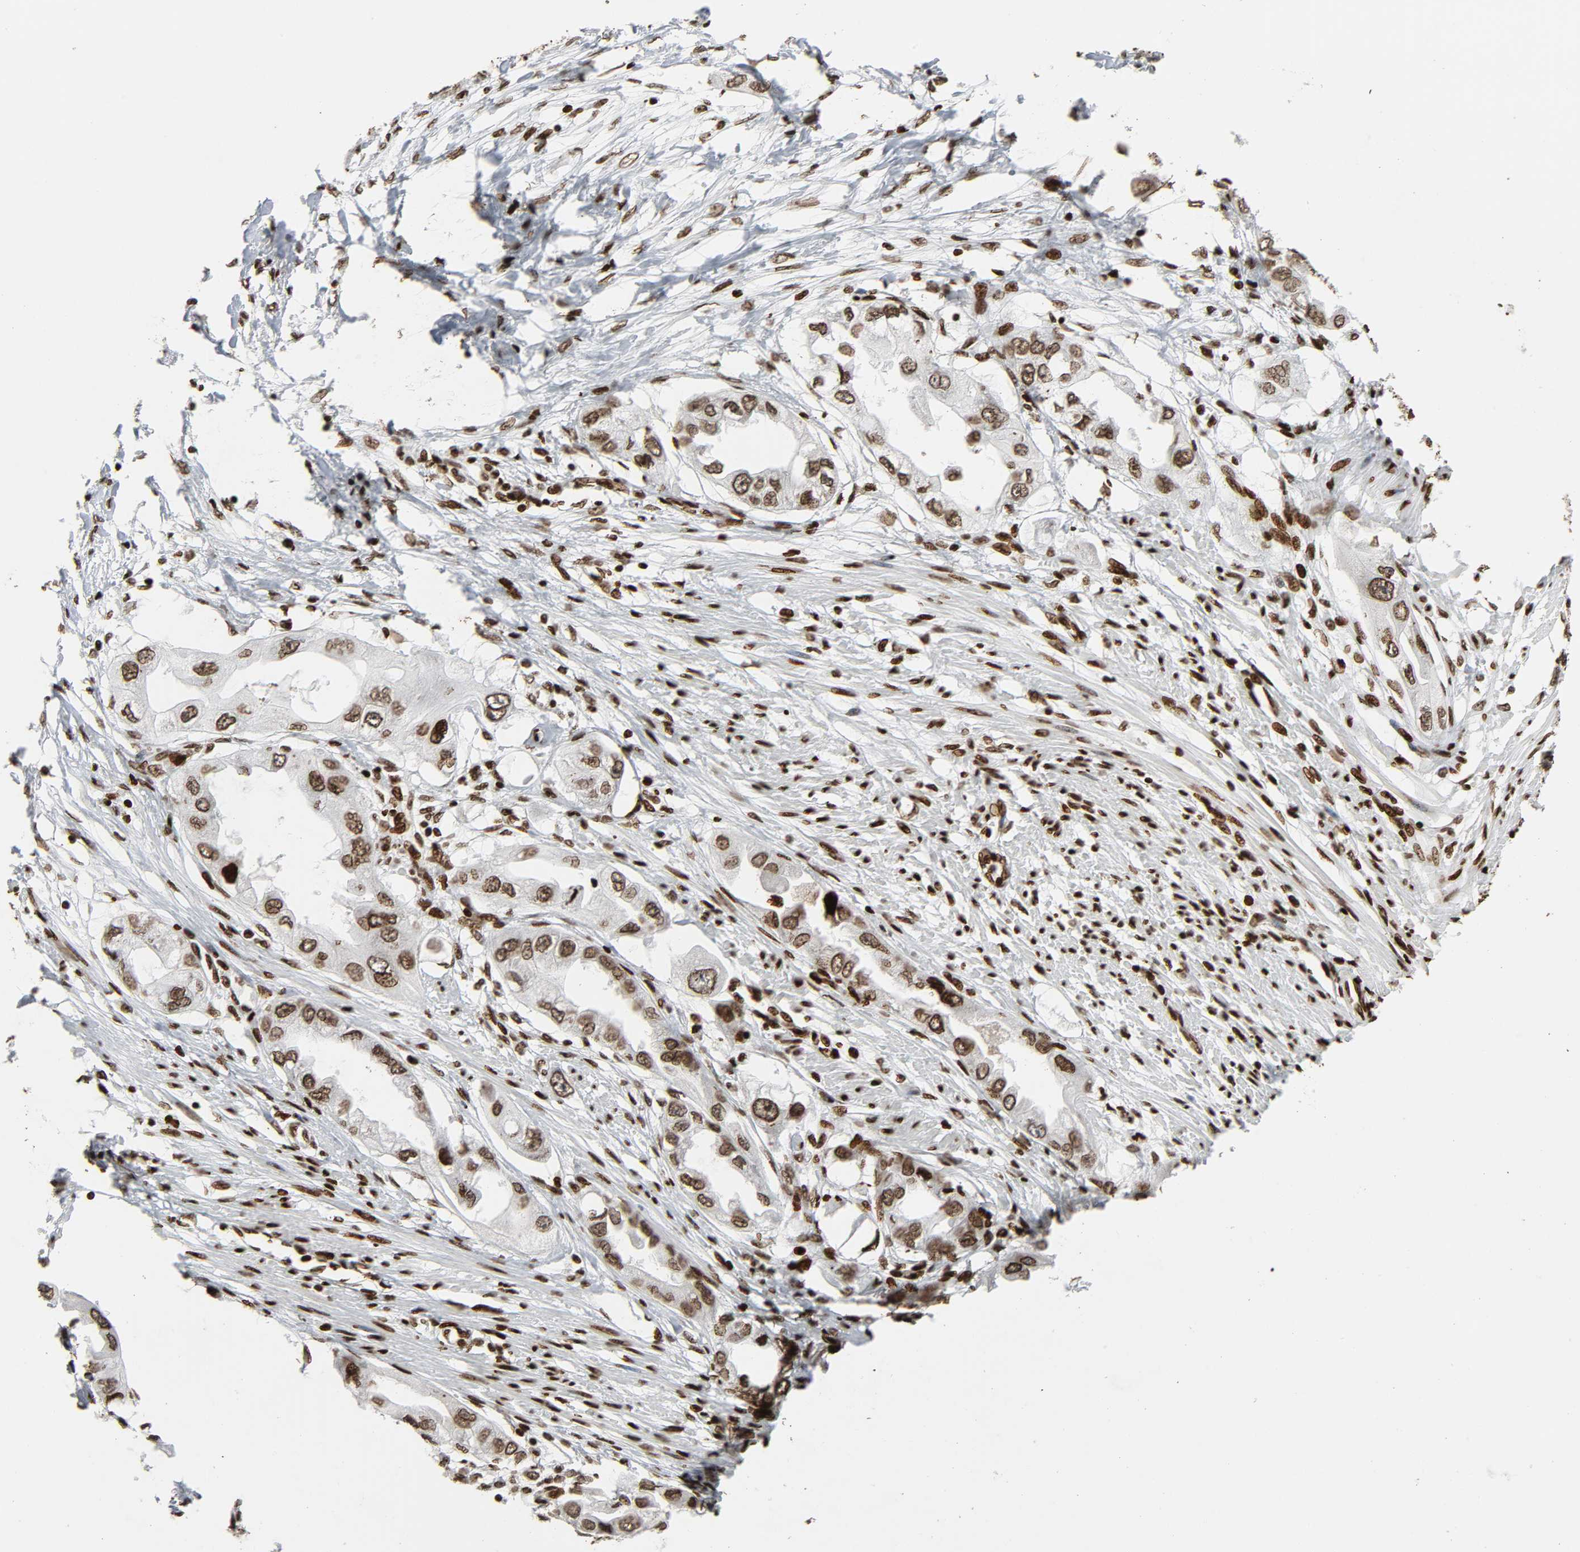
{"staining": {"intensity": "moderate", "quantity": ">75%", "location": "nuclear"}, "tissue": "endometrial cancer", "cell_type": "Tumor cells", "image_type": "cancer", "snomed": [{"axis": "morphology", "description": "Adenocarcinoma, NOS"}, {"axis": "topography", "description": "Endometrium"}], "caption": "A brown stain labels moderate nuclear staining of a protein in human adenocarcinoma (endometrial) tumor cells.", "gene": "RXRA", "patient": {"sex": "female", "age": 67}}